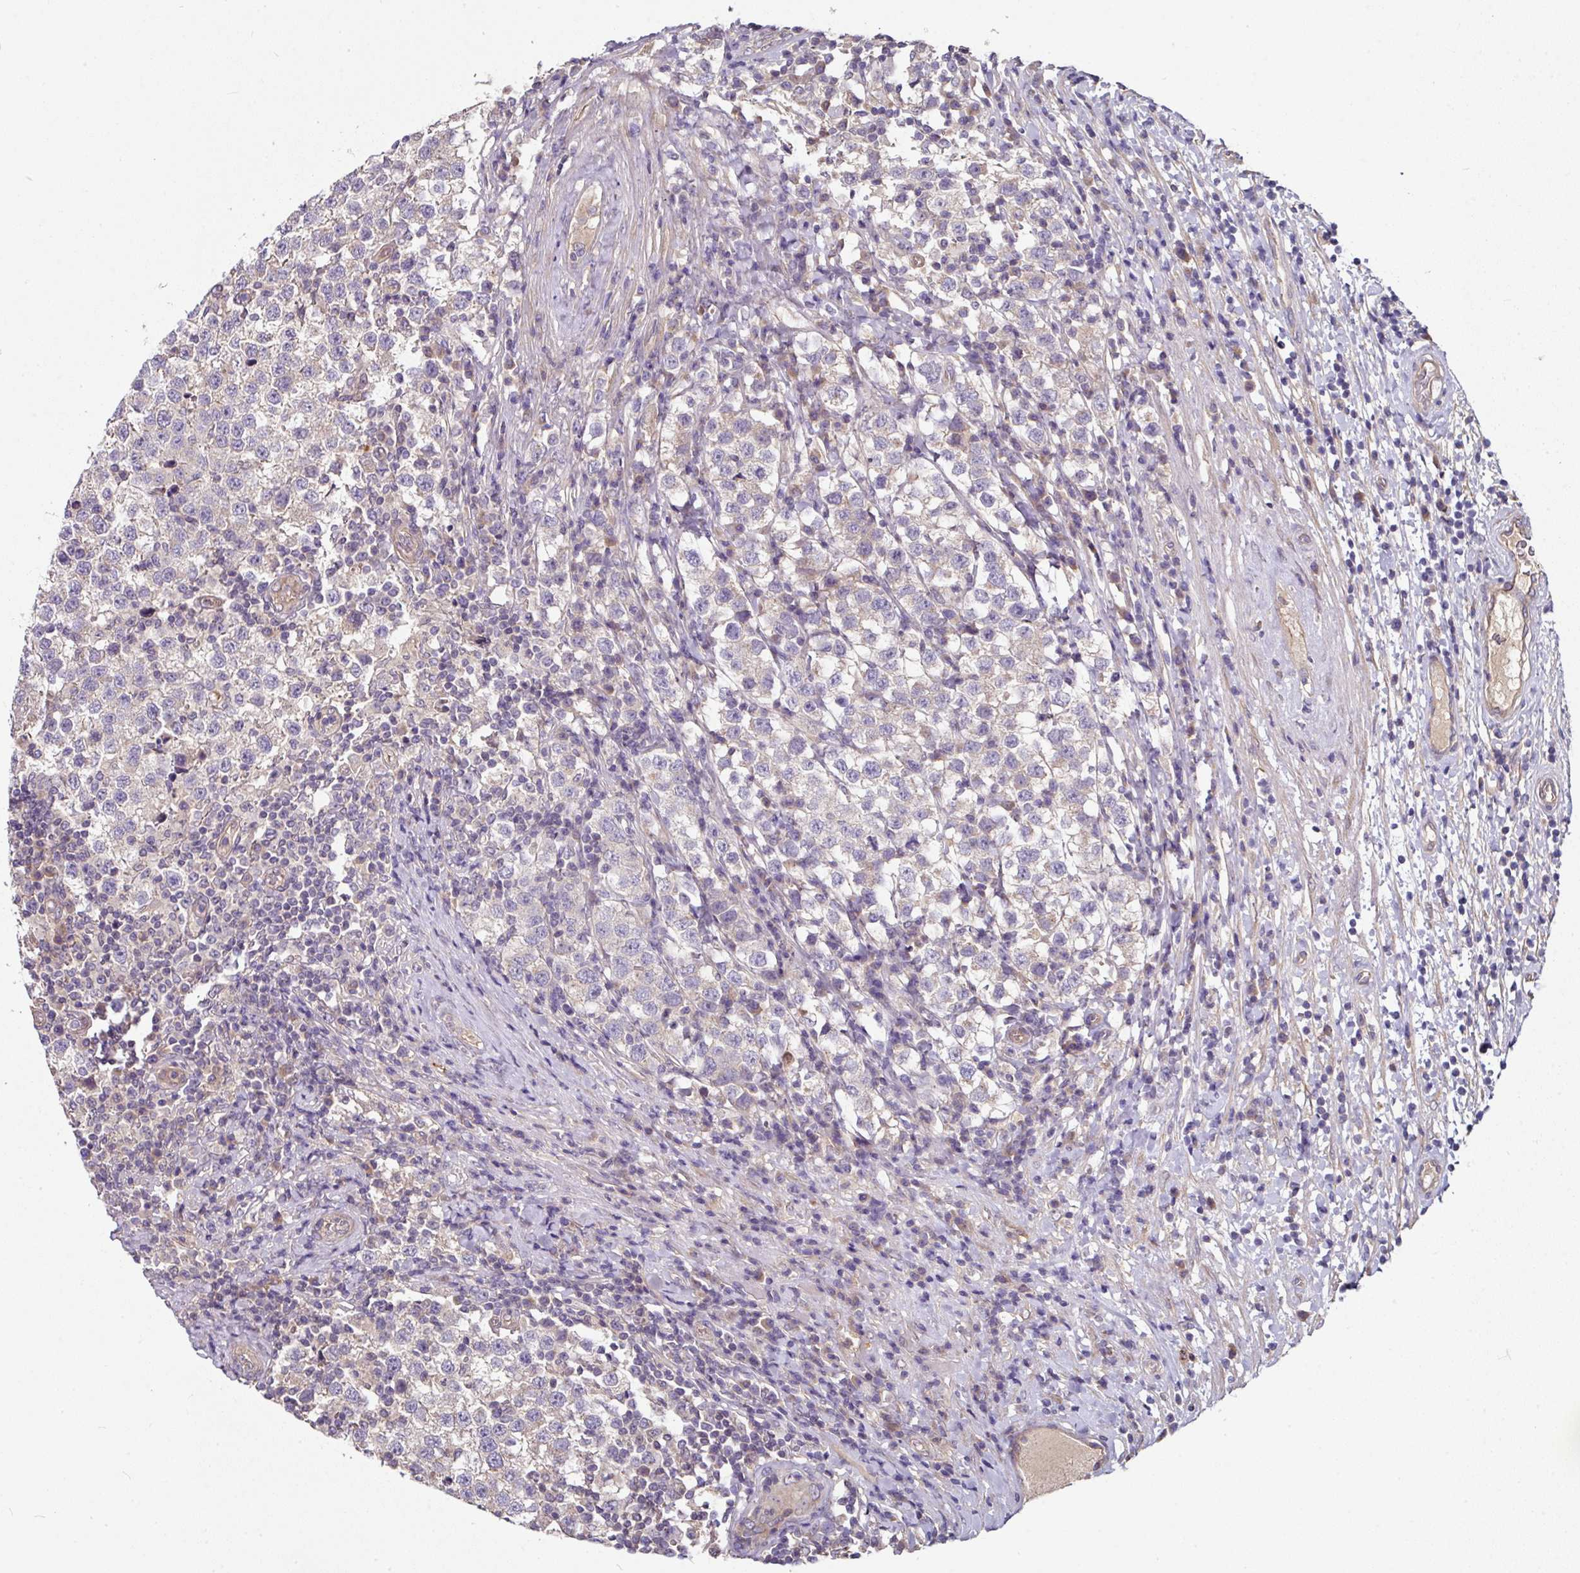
{"staining": {"intensity": "negative", "quantity": "none", "location": "none"}, "tissue": "testis cancer", "cell_type": "Tumor cells", "image_type": "cancer", "snomed": [{"axis": "morphology", "description": "Seminoma, NOS"}, {"axis": "topography", "description": "Testis"}], "caption": "DAB (3,3'-diaminobenzidine) immunohistochemical staining of testis cancer demonstrates no significant expression in tumor cells. (DAB IHC with hematoxylin counter stain).", "gene": "C4orf48", "patient": {"sex": "male", "age": 34}}